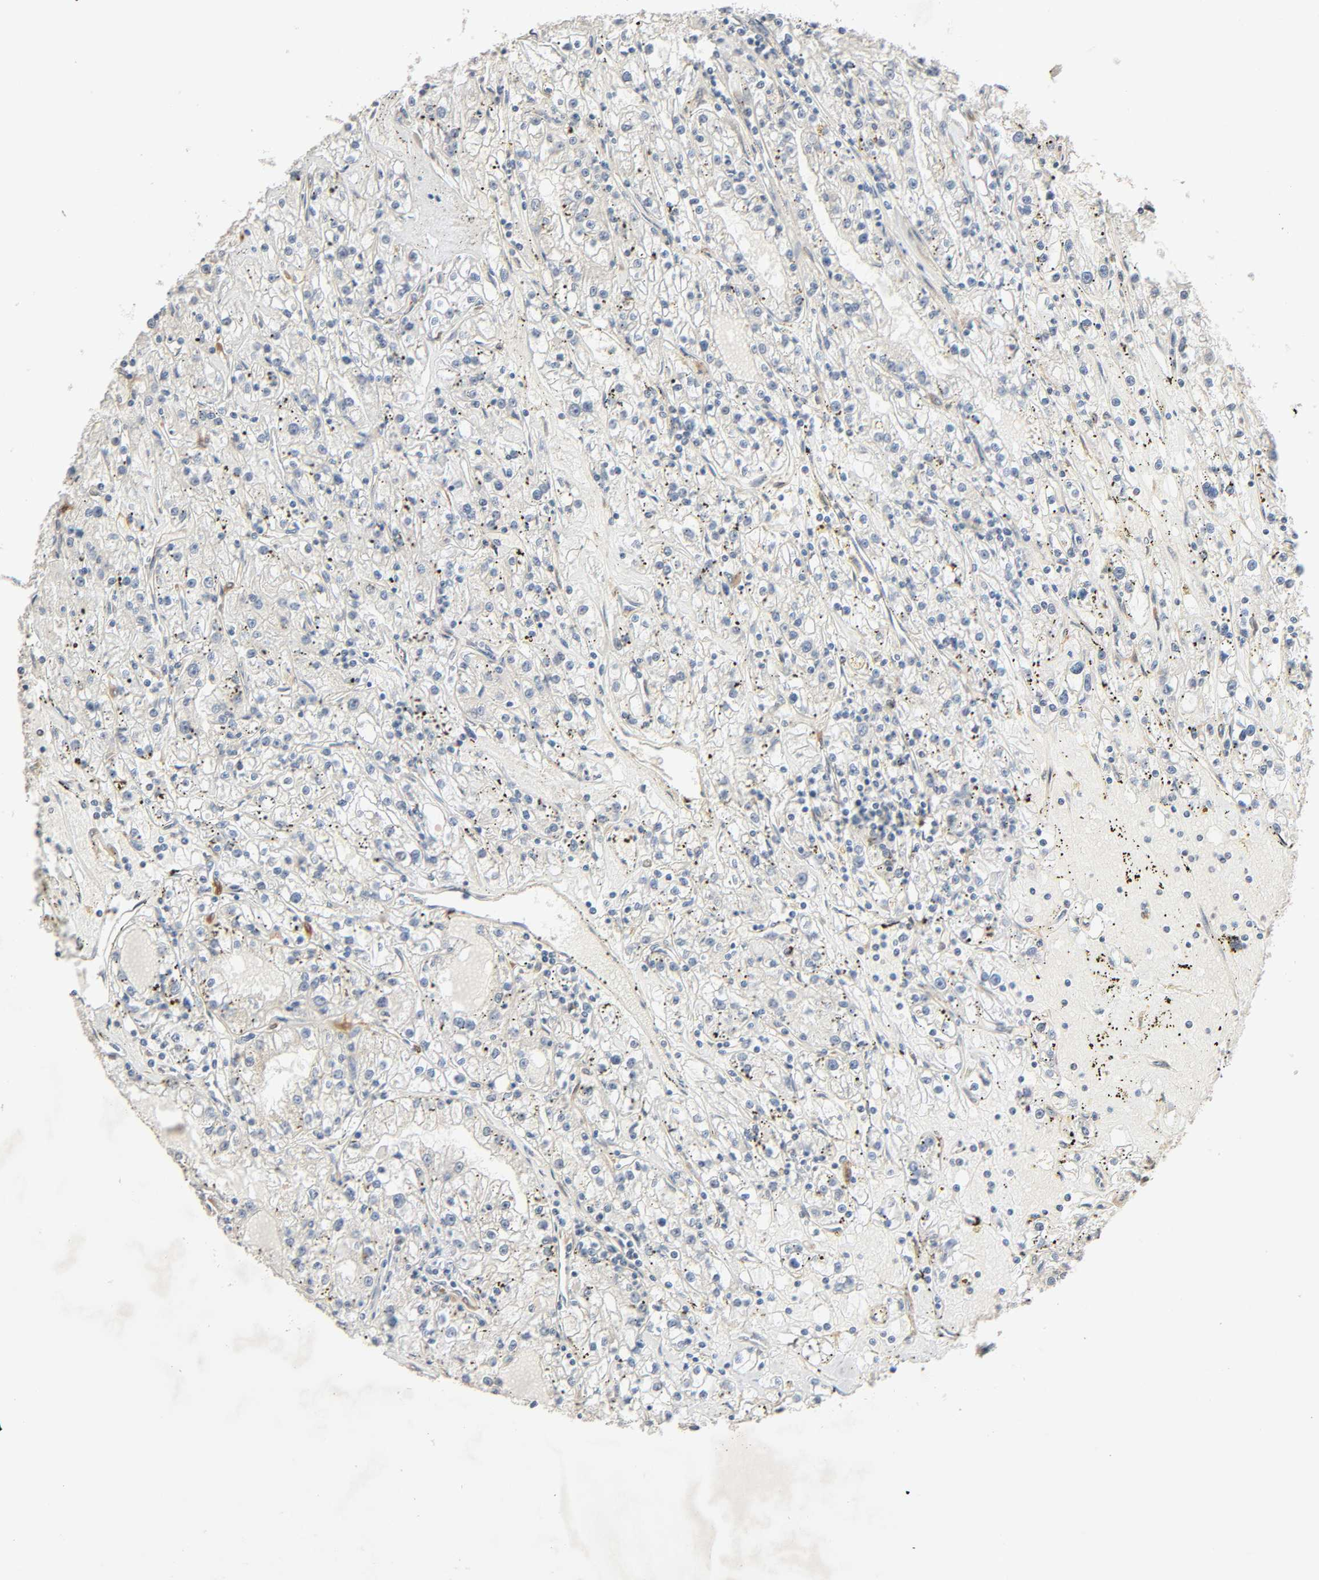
{"staining": {"intensity": "moderate", "quantity": "<25%", "location": "cytoplasmic/membranous"}, "tissue": "renal cancer", "cell_type": "Tumor cells", "image_type": "cancer", "snomed": [{"axis": "morphology", "description": "Adenocarcinoma, NOS"}, {"axis": "topography", "description": "Kidney"}], "caption": "Immunohistochemical staining of renal cancer (adenocarcinoma) shows low levels of moderate cytoplasmic/membranous positivity in about <25% of tumor cells.", "gene": "PTK2", "patient": {"sex": "male", "age": 56}}